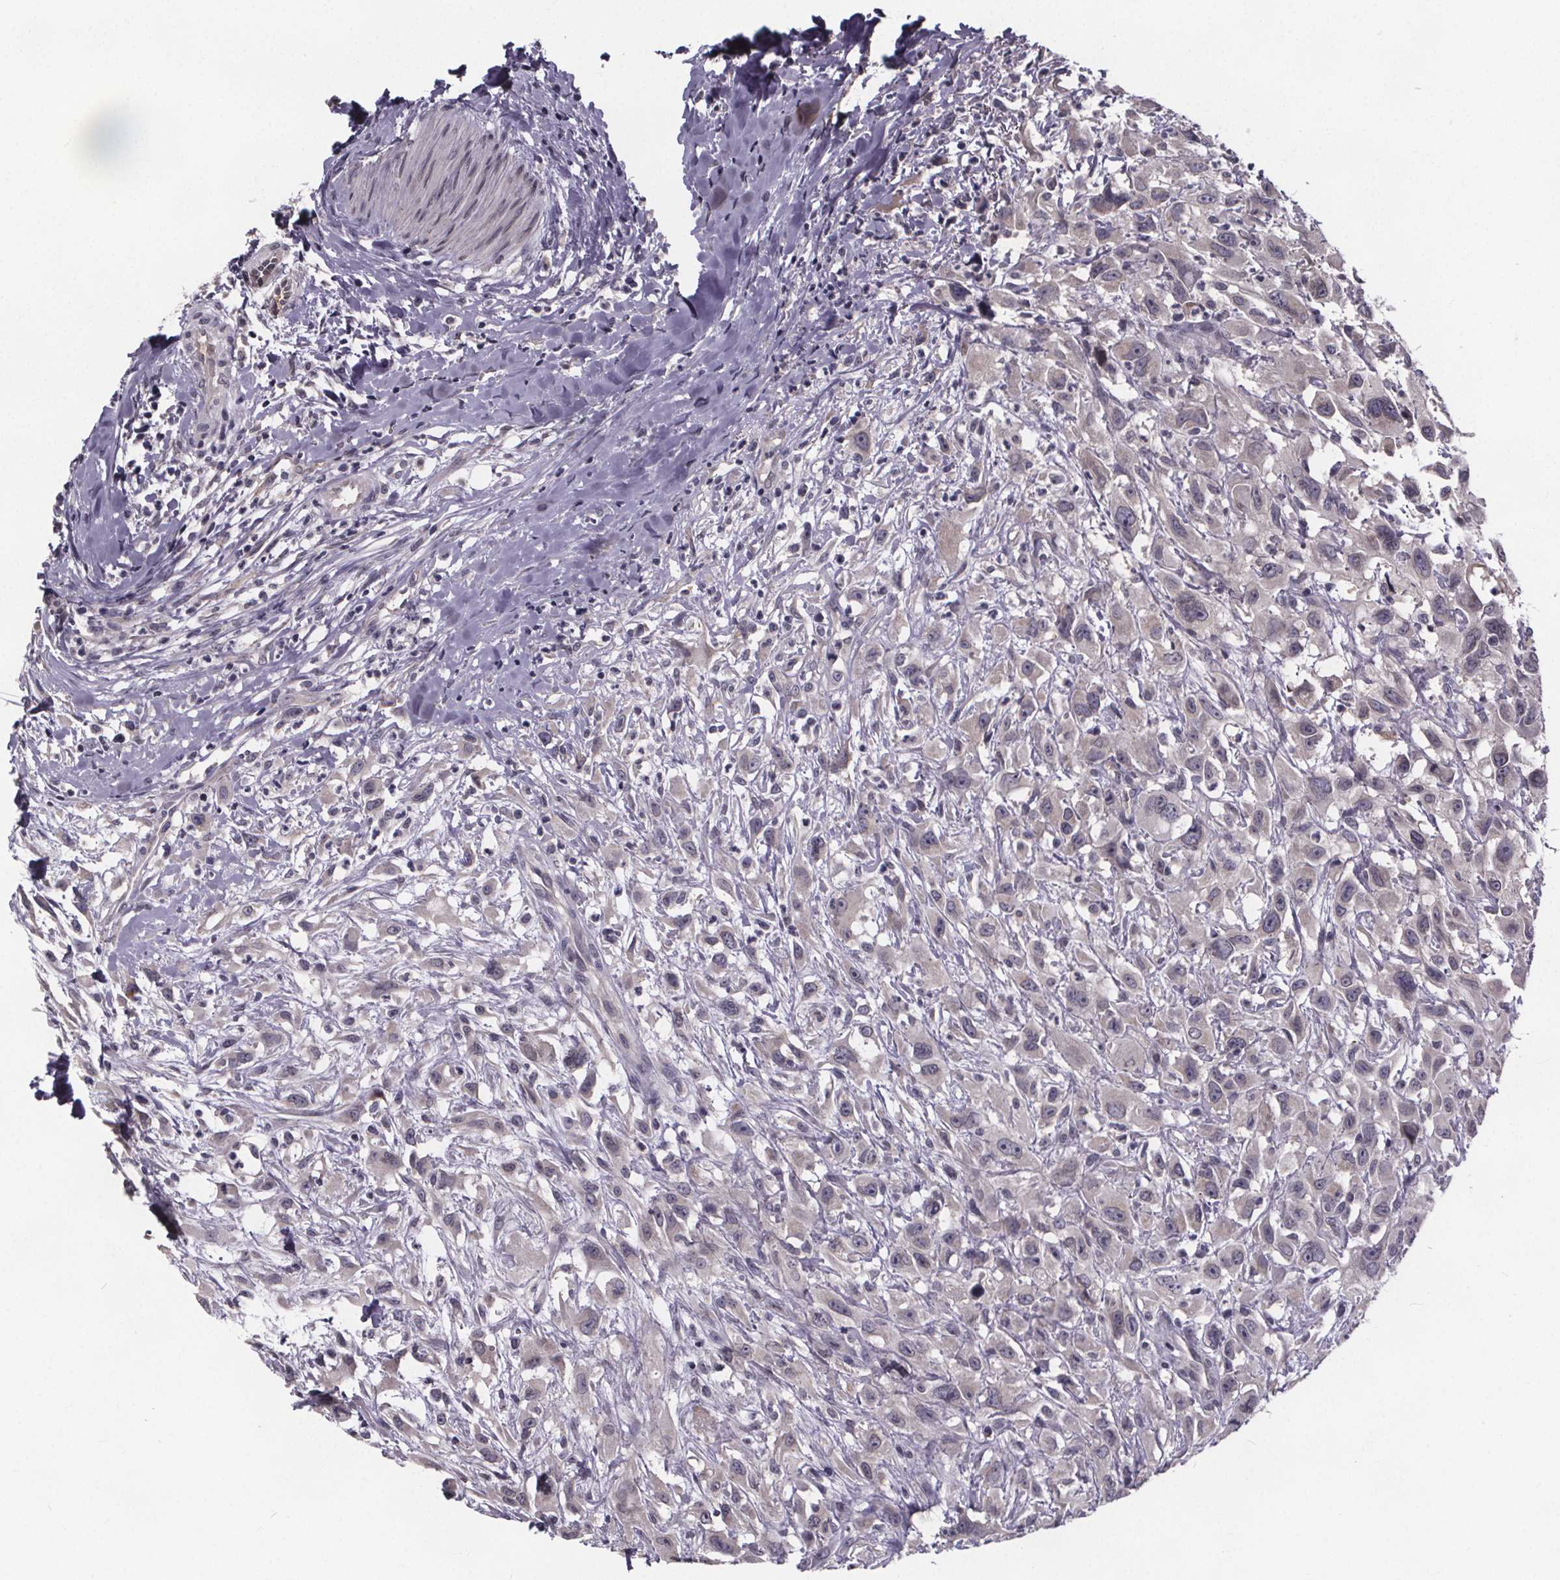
{"staining": {"intensity": "negative", "quantity": "none", "location": "none"}, "tissue": "head and neck cancer", "cell_type": "Tumor cells", "image_type": "cancer", "snomed": [{"axis": "morphology", "description": "Squamous cell carcinoma, NOS"}, {"axis": "morphology", "description": "Squamous cell carcinoma, metastatic, NOS"}, {"axis": "topography", "description": "Oral tissue"}, {"axis": "topography", "description": "Head-Neck"}], "caption": "High power microscopy photomicrograph of an immunohistochemistry image of metastatic squamous cell carcinoma (head and neck), revealing no significant expression in tumor cells.", "gene": "FAM181B", "patient": {"sex": "female", "age": 85}}